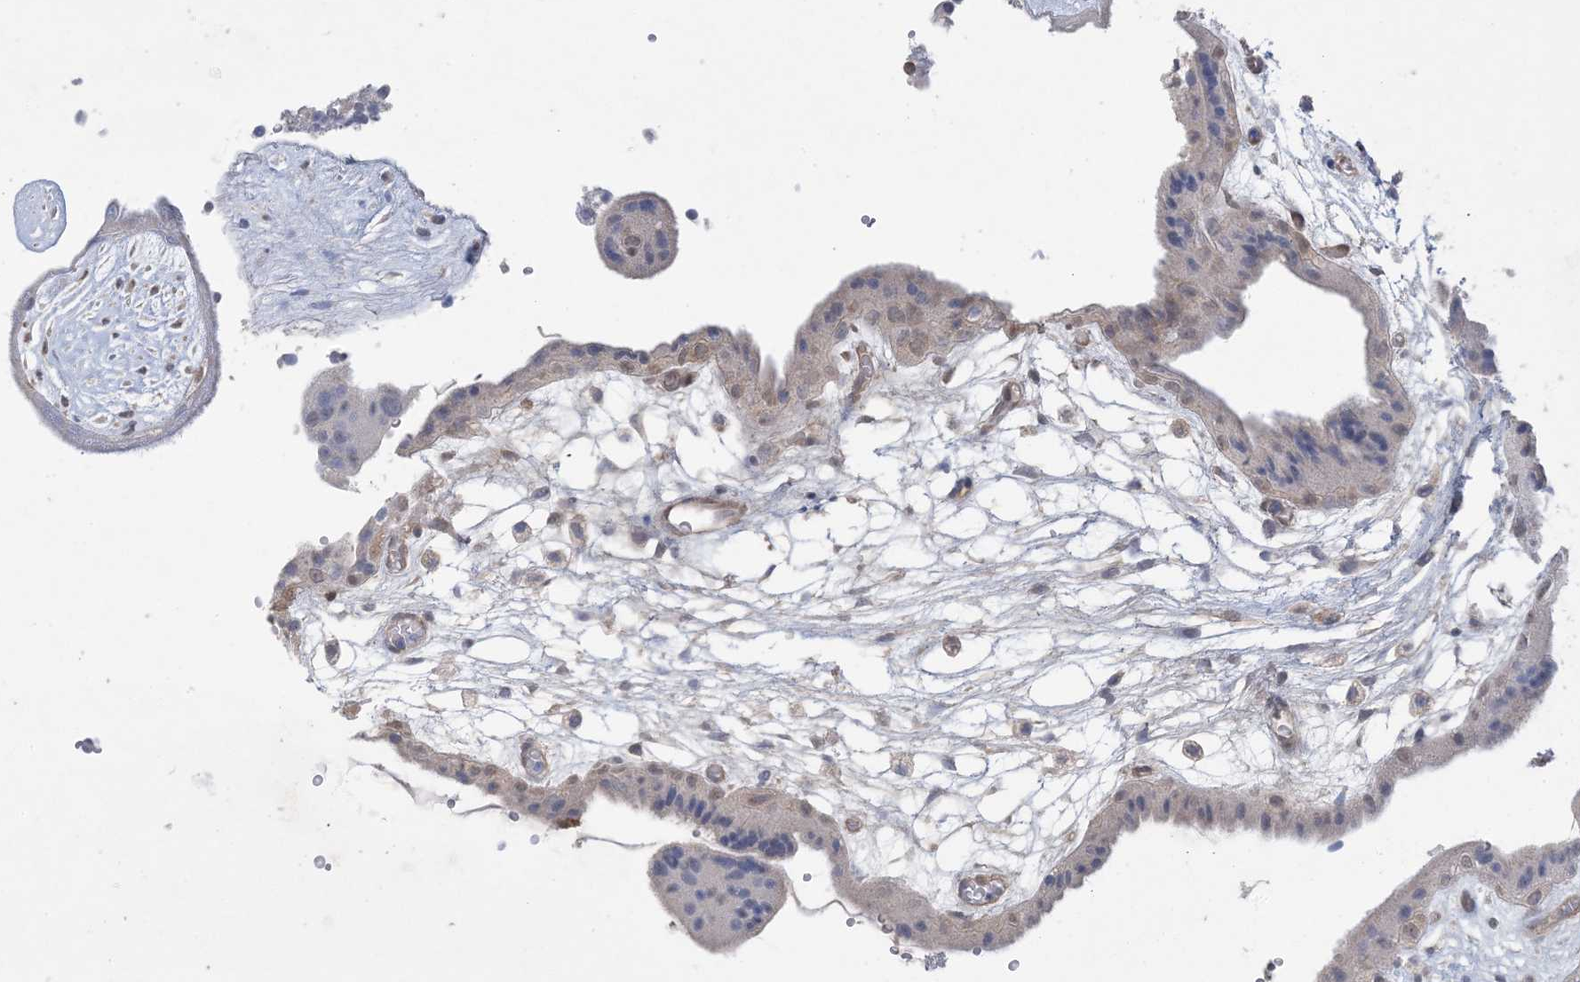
{"staining": {"intensity": "moderate", "quantity": "25%-75%", "location": "nuclear"}, "tissue": "placenta", "cell_type": "Decidual cells", "image_type": "normal", "snomed": [{"axis": "morphology", "description": "Normal tissue, NOS"}, {"axis": "topography", "description": "Placenta"}], "caption": "The immunohistochemical stain labels moderate nuclear staining in decidual cells of benign placenta.", "gene": "HMGCS1", "patient": {"sex": "female", "age": 18}}